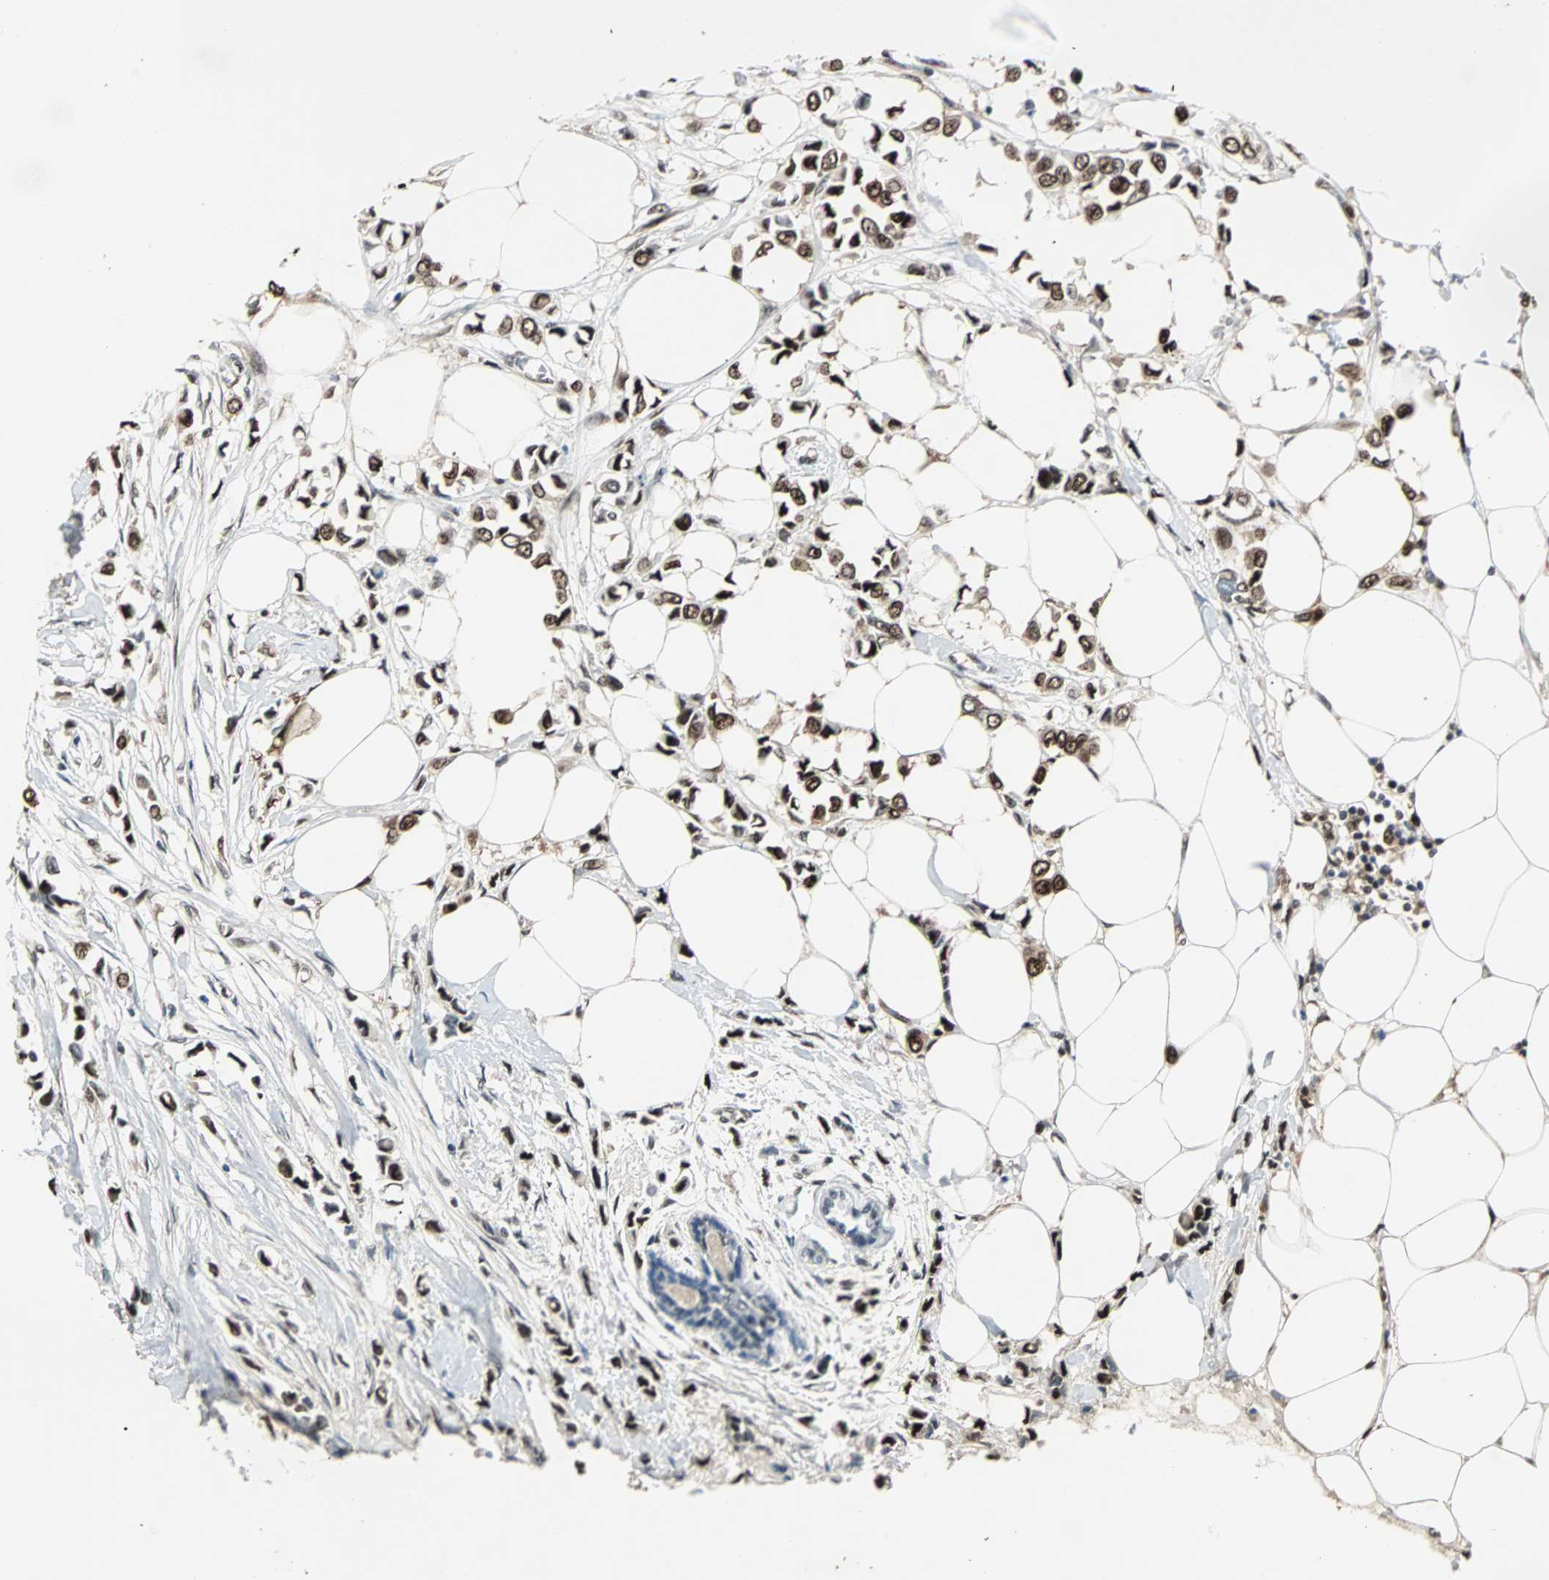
{"staining": {"intensity": "strong", "quantity": ">75%", "location": "cytoplasmic/membranous,nuclear"}, "tissue": "breast cancer", "cell_type": "Tumor cells", "image_type": "cancer", "snomed": [{"axis": "morphology", "description": "Lobular carcinoma"}, {"axis": "topography", "description": "Breast"}], "caption": "DAB immunohistochemical staining of breast lobular carcinoma reveals strong cytoplasmic/membranous and nuclear protein staining in approximately >75% of tumor cells. (DAB (3,3'-diaminobenzidine) IHC, brown staining for protein, blue staining for nuclei).", "gene": "ACLY", "patient": {"sex": "female", "age": 51}}